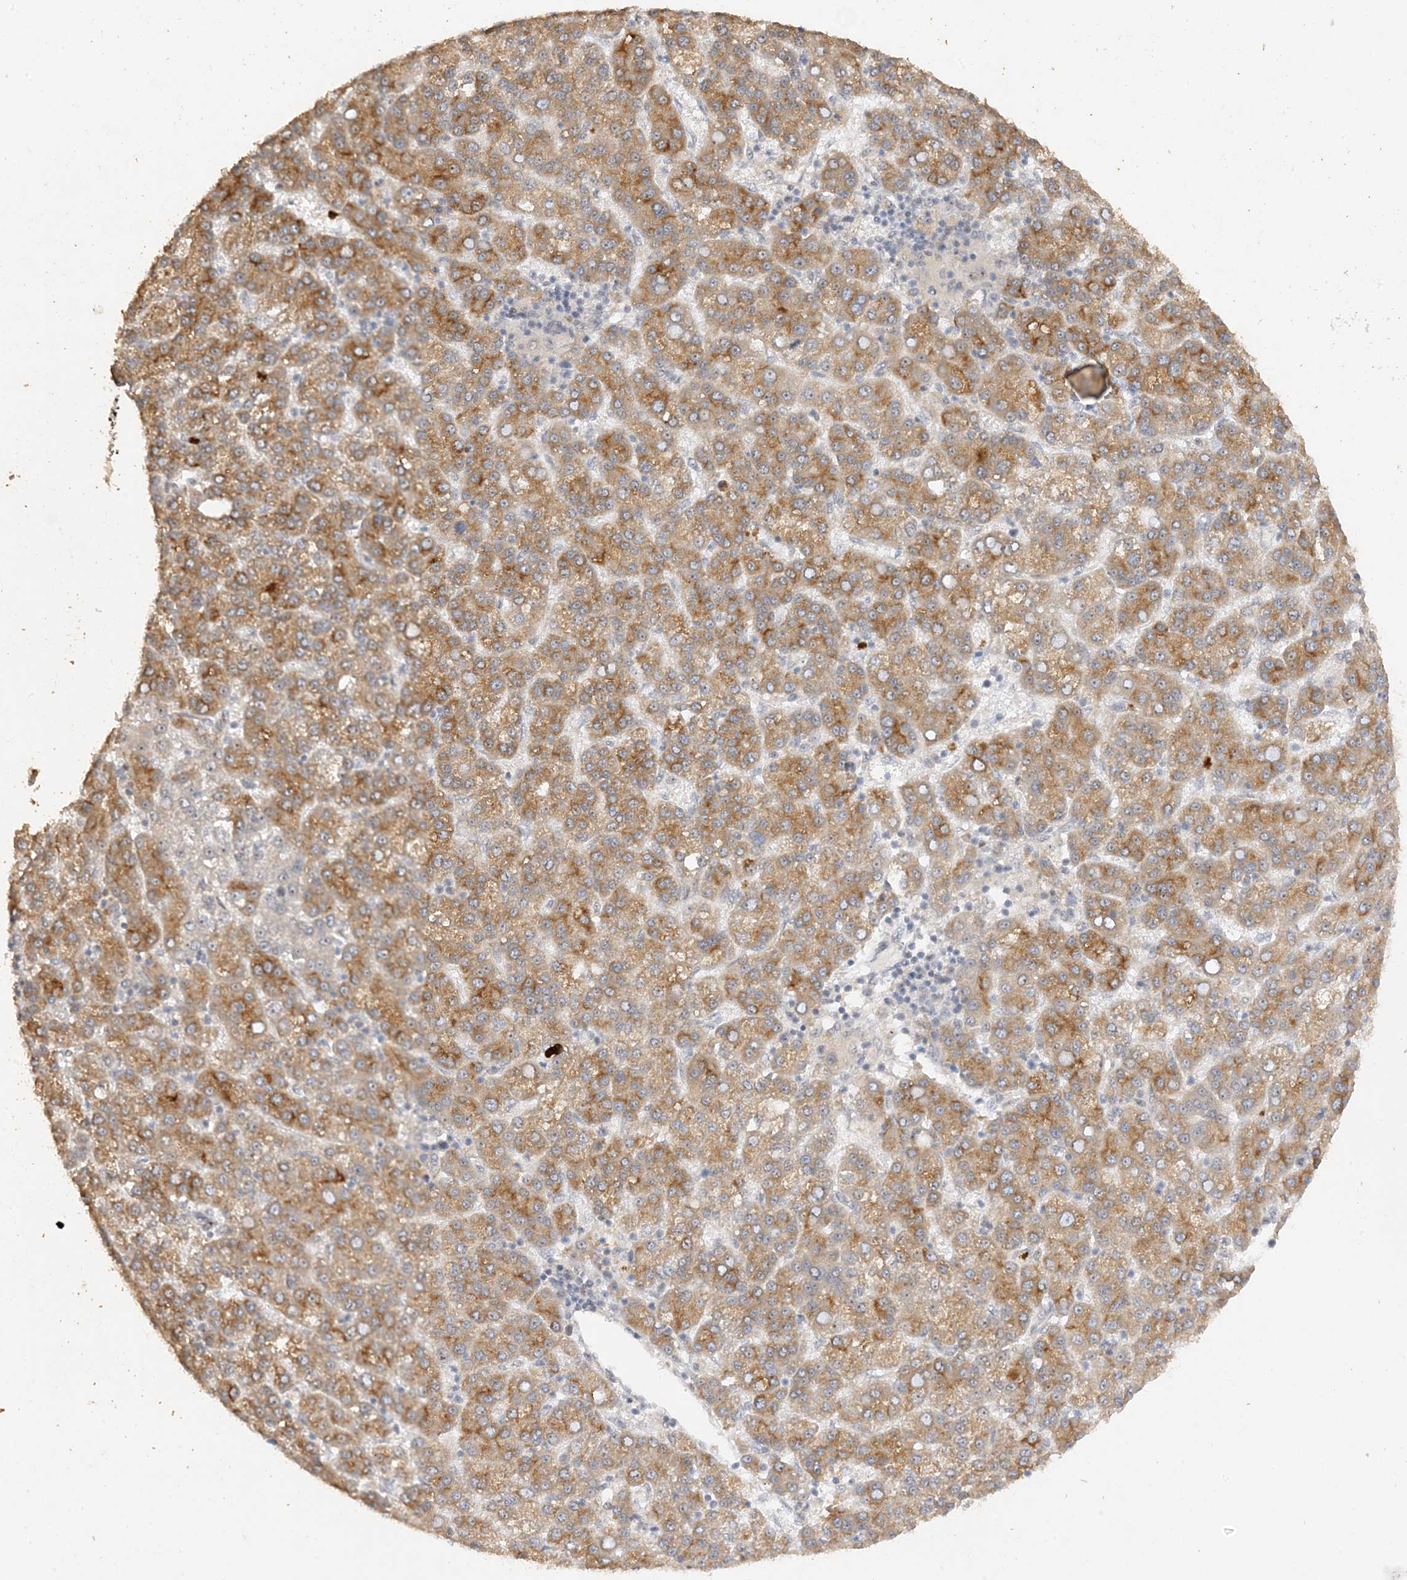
{"staining": {"intensity": "moderate", "quantity": ">75%", "location": "cytoplasmic/membranous"}, "tissue": "liver cancer", "cell_type": "Tumor cells", "image_type": "cancer", "snomed": [{"axis": "morphology", "description": "Carcinoma, Hepatocellular, NOS"}, {"axis": "topography", "description": "Liver"}], "caption": "Protein expression analysis of human hepatocellular carcinoma (liver) reveals moderate cytoplasmic/membranous expression in approximately >75% of tumor cells.", "gene": "DDX18", "patient": {"sex": "female", "age": 58}}